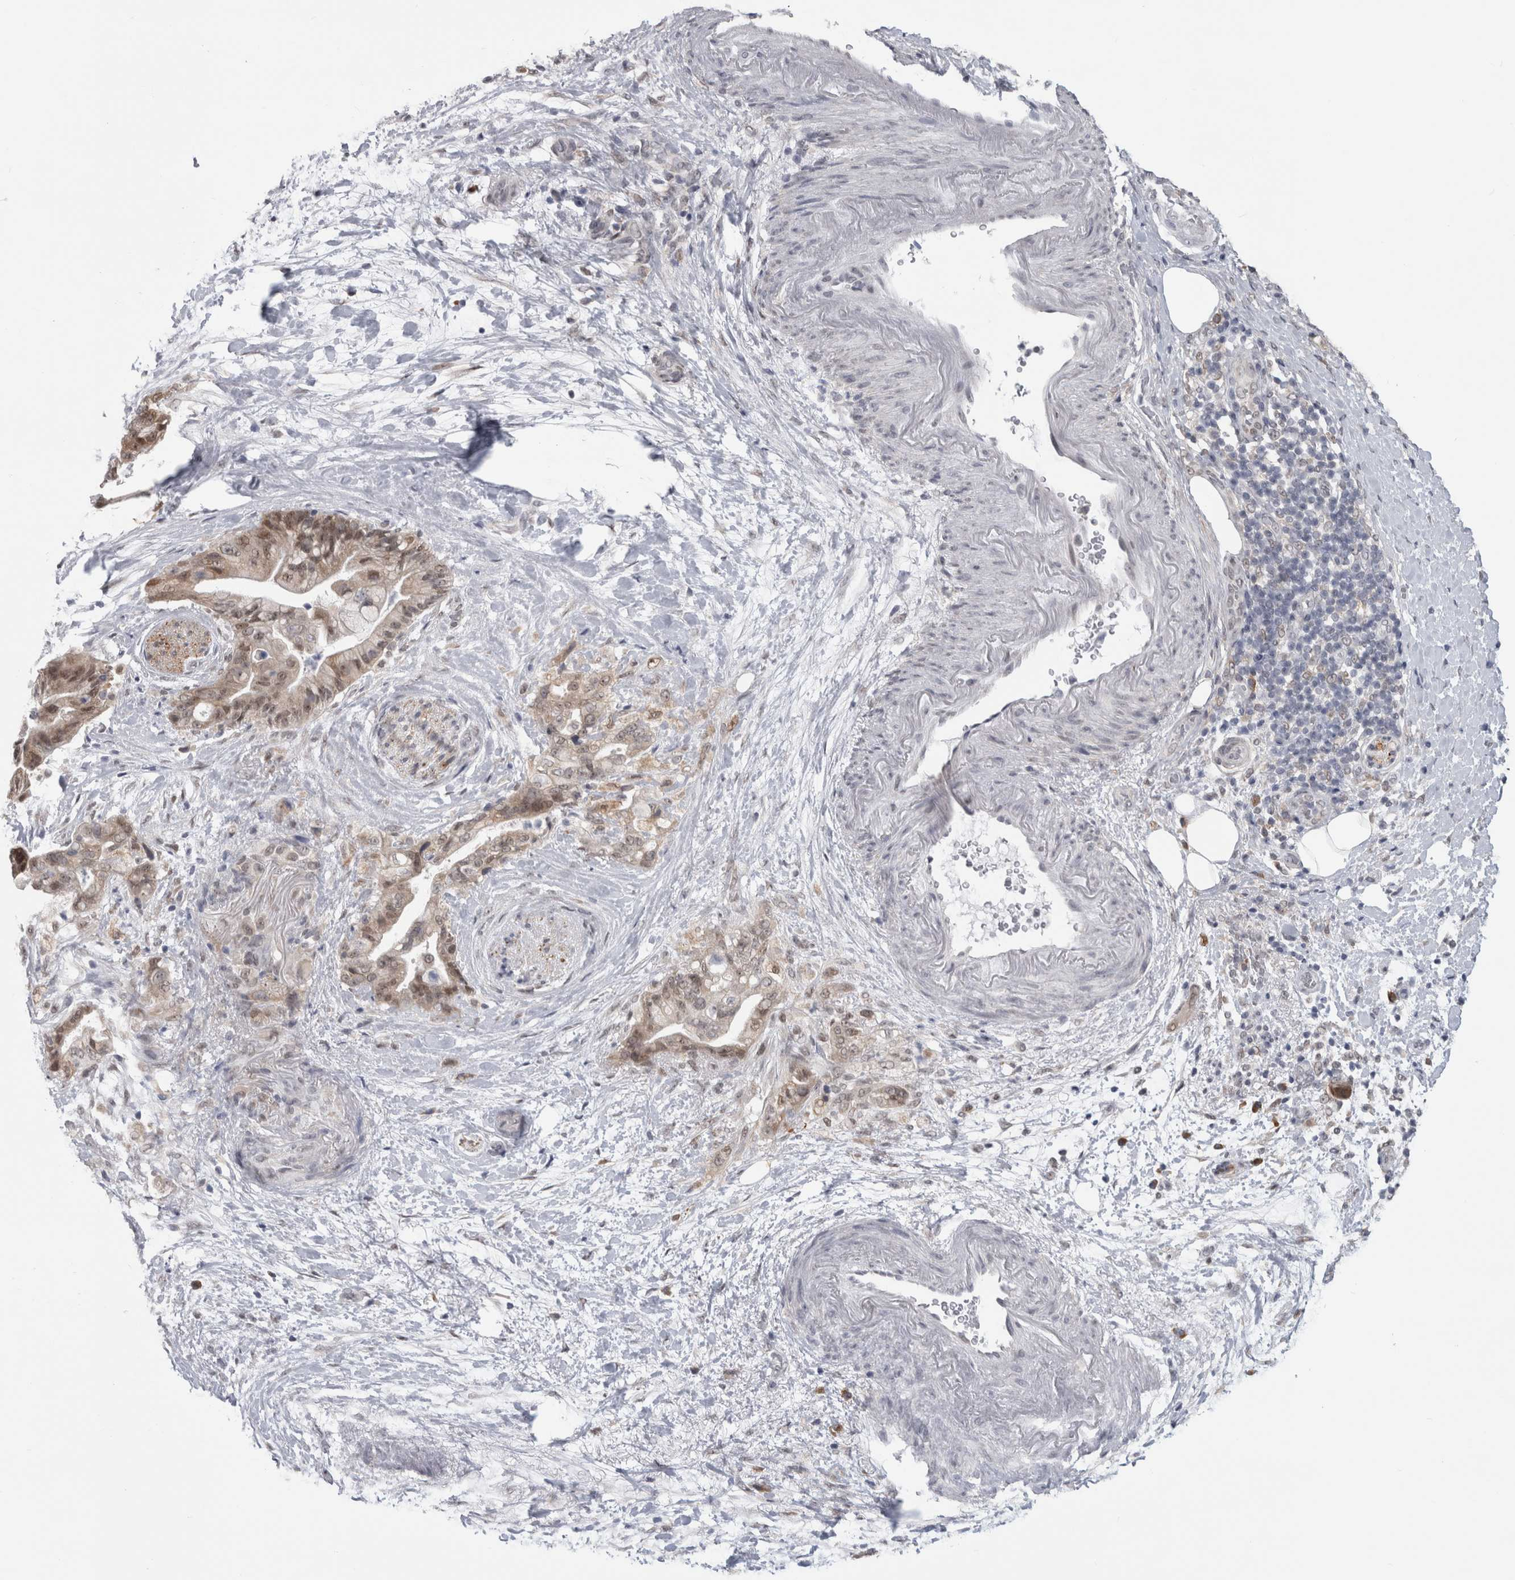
{"staining": {"intensity": "weak", "quantity": ">75%", "location": "cytoplasmic/membranous,nuclear"}, "tissue": "pancreatic cancer", "cell_type": "Tumor cells", "image_type": "cancer", "snomed": [{"axis": "morphology", "description": "Adenocarcinoma, NOS"}, {"axis": "topography", "description": "Pancreas"}], "caption": "This photomicrograph reveals pancreatic cancer (adenocarcinoma) stained with immunohistochemistry to label a protein in brown. The cytoplasmic/membranous and nuclear of tumor cells show weak positivity for the protein. Nuclei are counter-stained blue.", "gene": "TMEM242", "patient": {"sex": "male", "age": 59}}